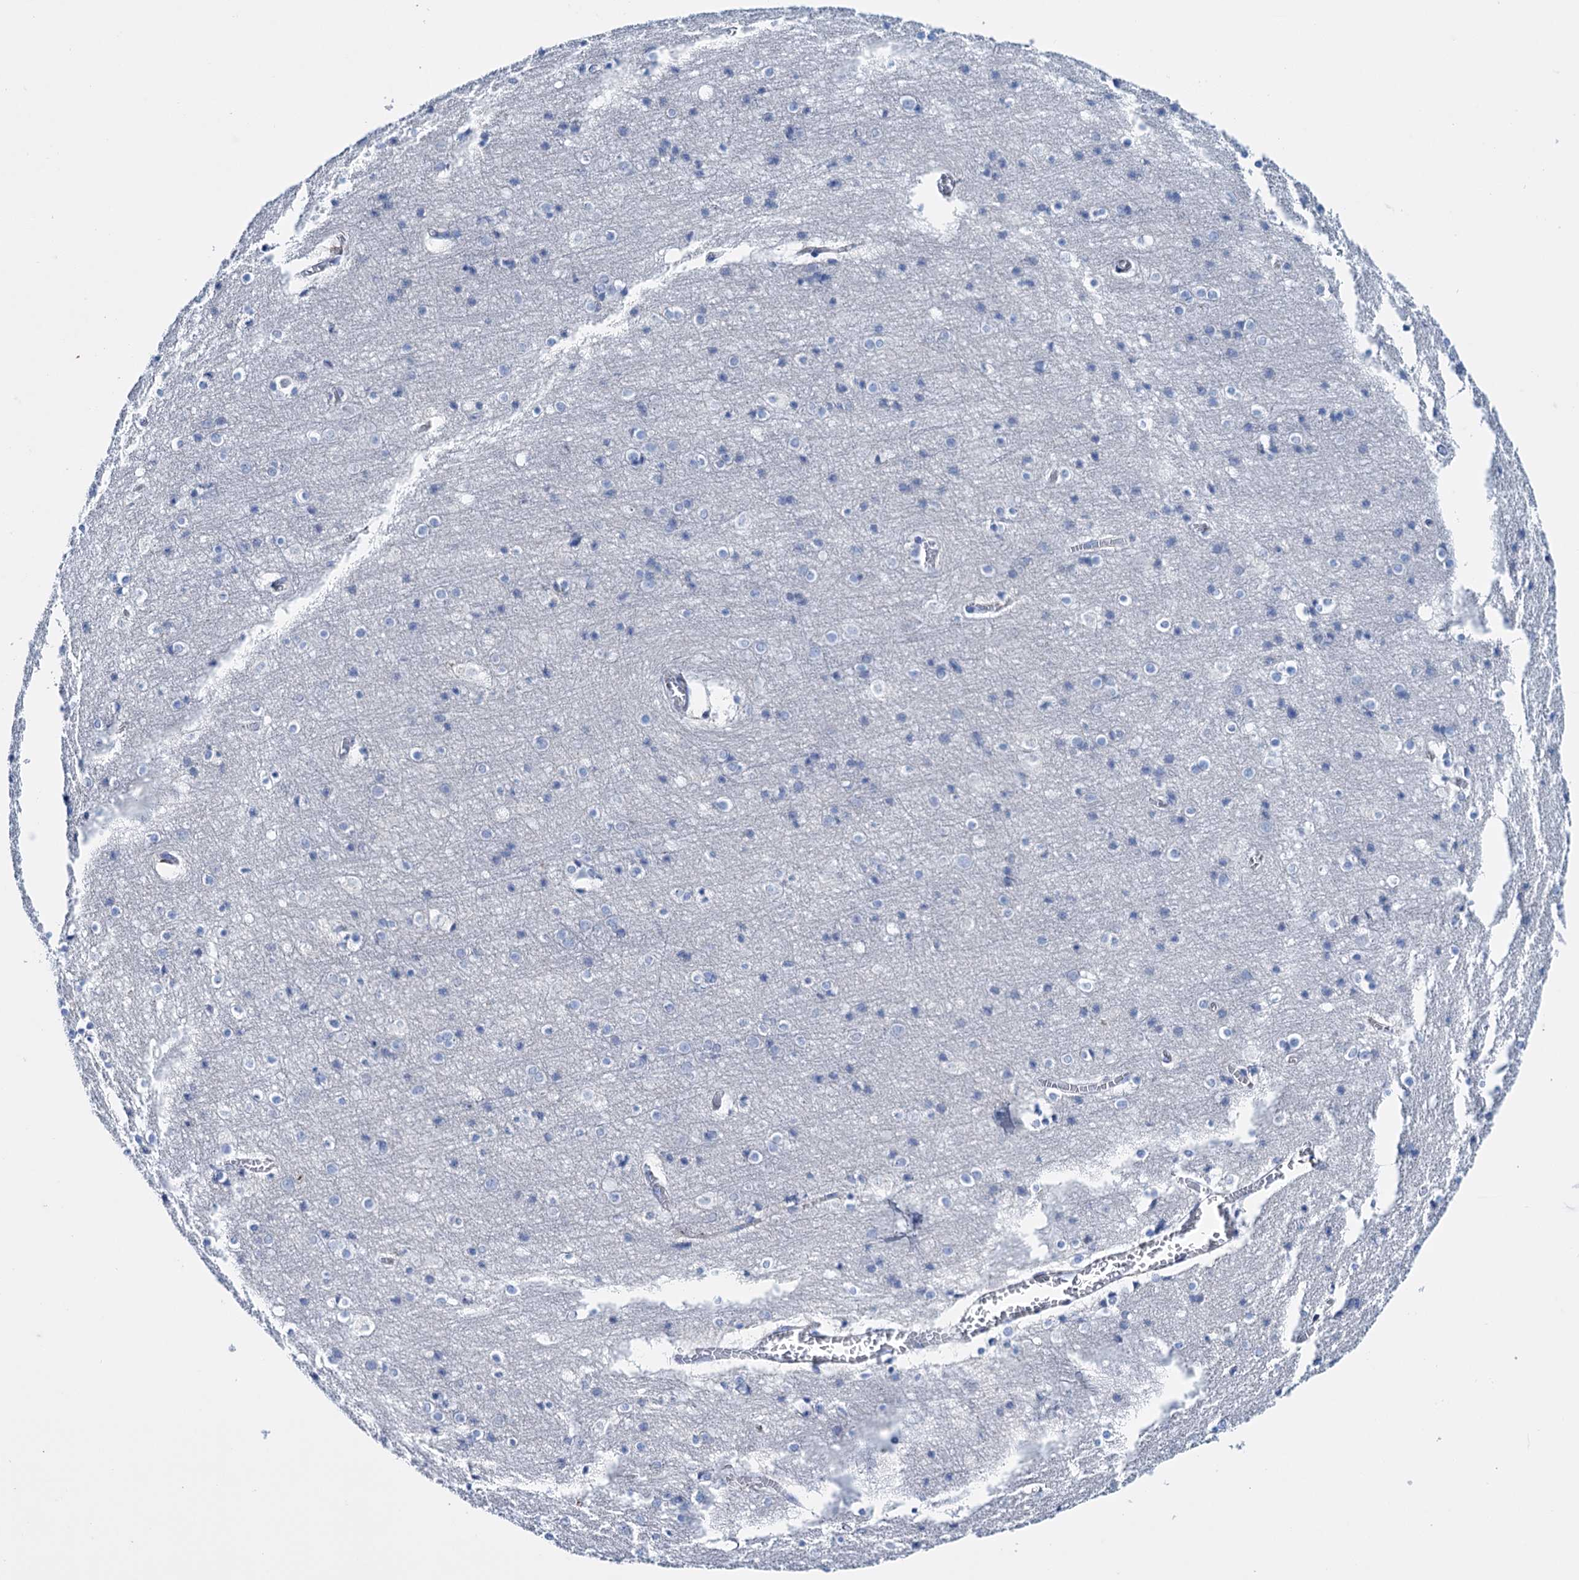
{"staining": {"intensity": "negative", "quantity": "none", "location": "none"}, "tissue": "cerebral cortex", "cell_type": "Endothelial cells", "image_type": "normal", "snomed": [{"axis": "morphology", "description": "Normal tissue, NOS"}, {"axis": "topography", "description": "Cerebral cortex"}], "caption": "High magnification brightfield microscopy of unremarkable cerebral cortex stained with DAB (3,3'-diaminobenzidine) (brown) and counterstained with hematoxylin (blue): endothelial cells show no significant staining.", "gene": "FAAP20", "patient": {"sex": "male", "age": 54}}